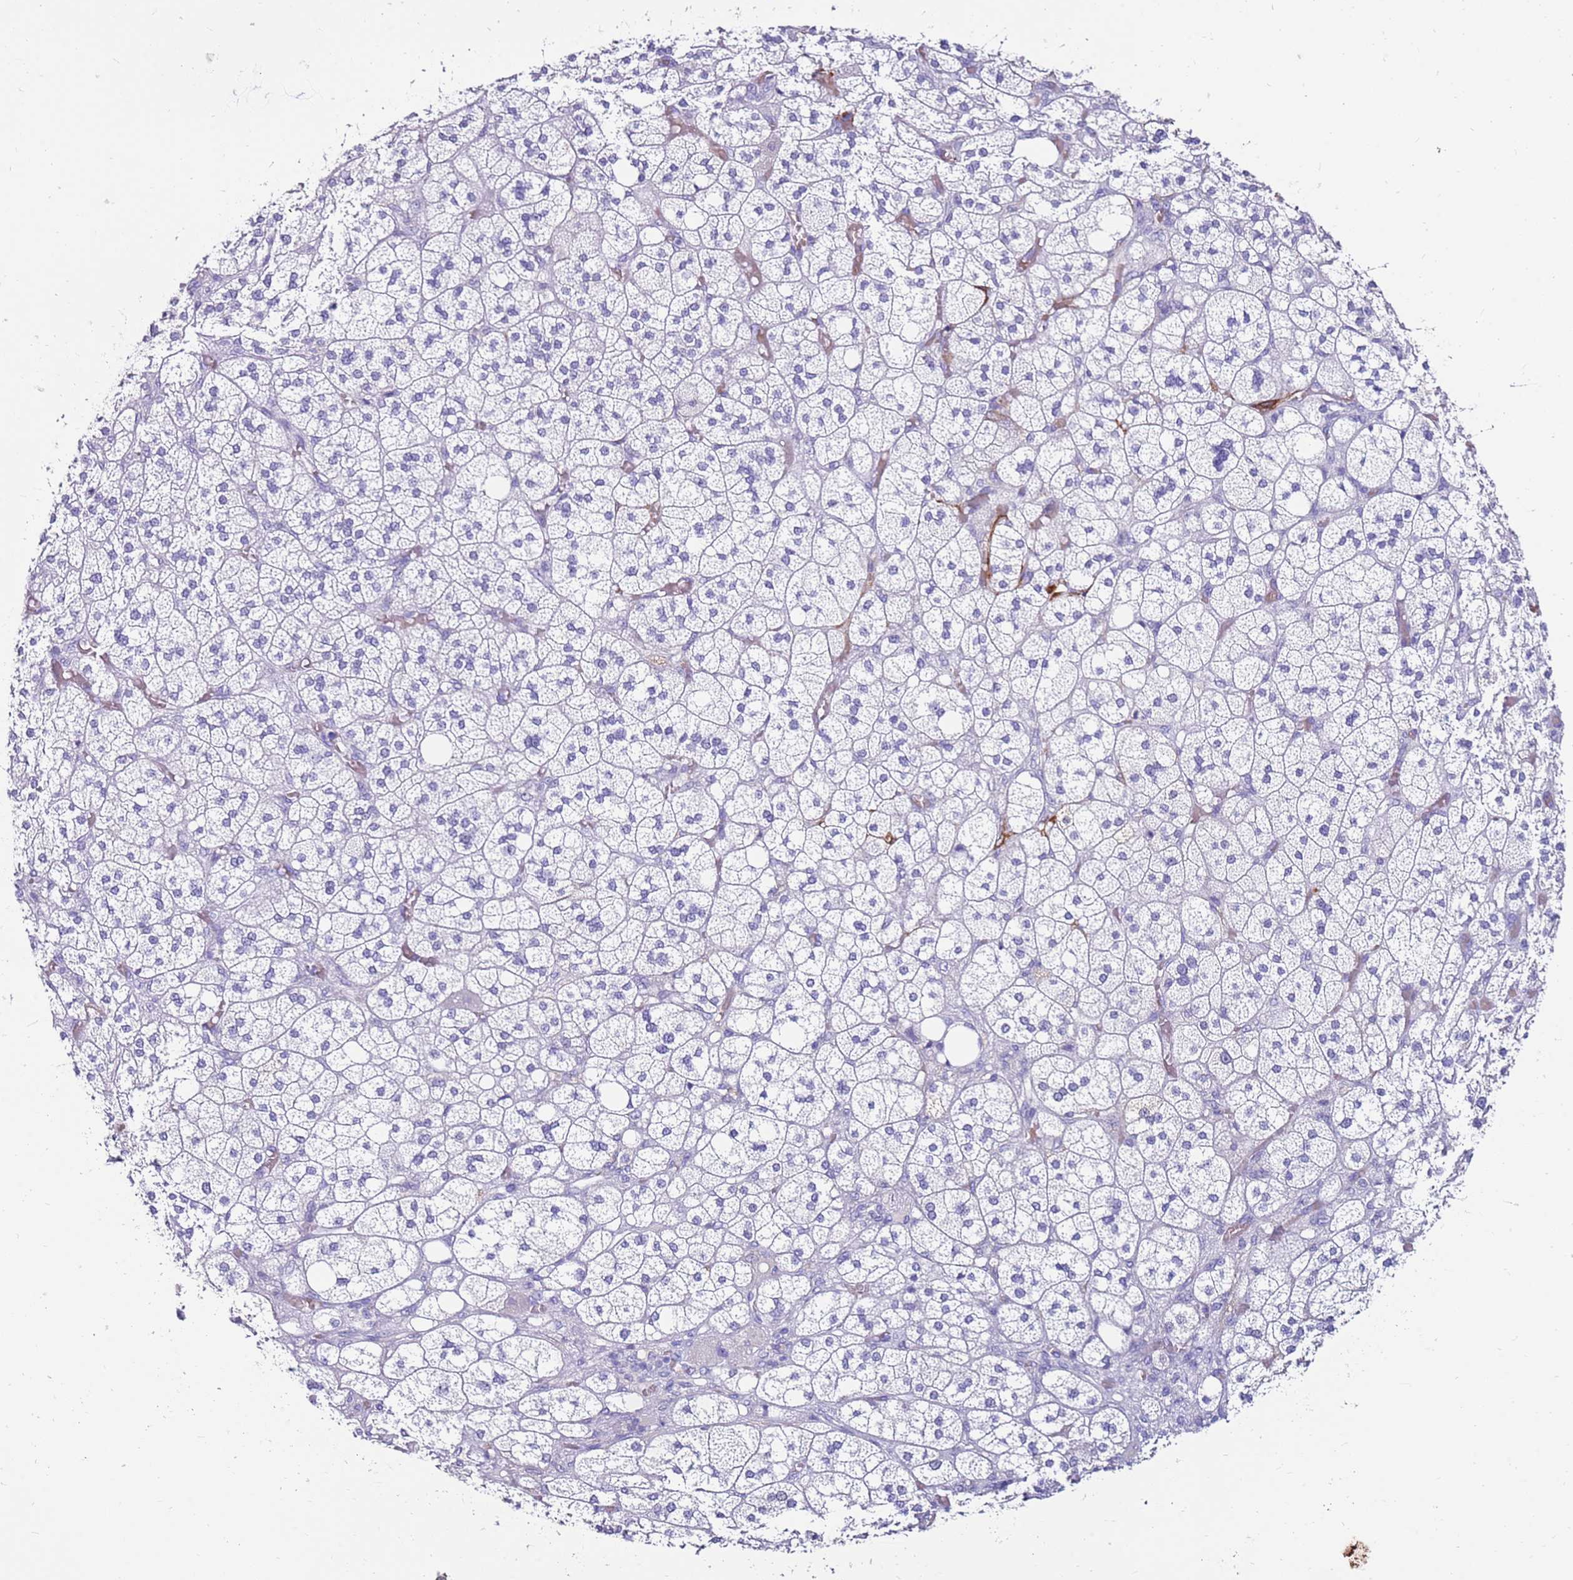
{"staining": {"intensity": "negative", "quantity": "none", "location": "none"}, "tissue": "adrenal gland", "cell_type": "Glandular cells", "image_type": "normal", "snomed": [{"axis": "morphology", "description": "Normal tissue, NOS"}, {"axis": "topography", "description": "Adrenal gland"}], "caption": "High magnification brightfield microscopy of unremarkable adrenal gland stained with DAB (3,3'-diaminobenzidine) (brown) and counterstained with hematoxylin (blue): glandular cells show no significant staining. (DAB immunohistochemistry visualized using brightfield microscopy, high magnification).", "gene": "EVPLL", "patient": {"sex": "male", "age": 61}}